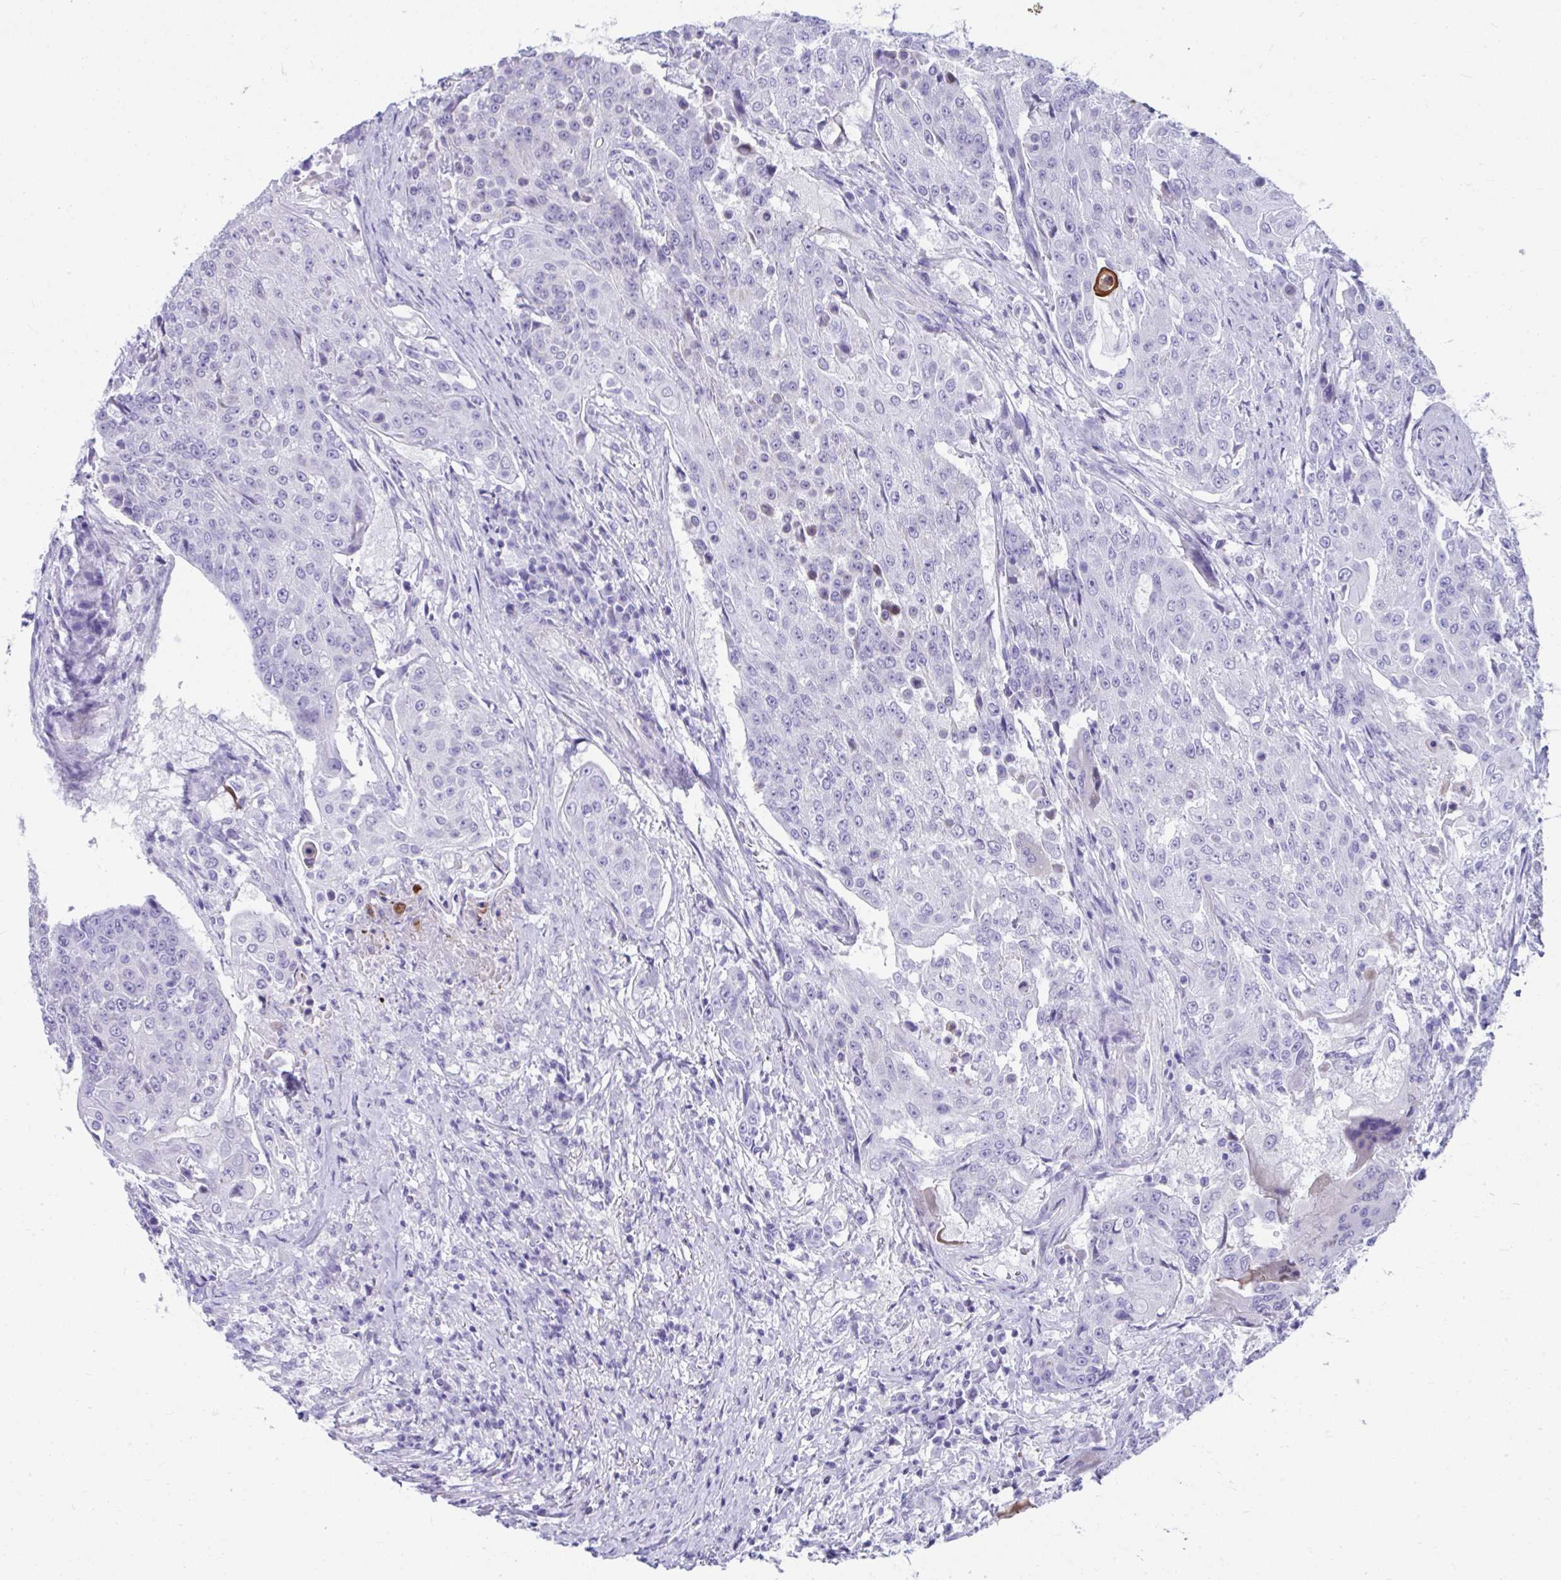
{"staining": {"intensity": "negative", "quantity": "none", "location": "none"}, "tissue": "urothelial cancer", "cell_type": "Tumor cells", "image_type": "cancer", "snomed": [{"axis": "morphology", "description": "Urothelial carcinoma, High grade"}, {"axis": "topography", "description": "Urinary bladder"}], "caption": "A histopathology image of urothelial cancer stained for a protein shows no brown staining in tumor cells.", "gene": "ISL1", "patient": {"sex": "female", "age": 63}}